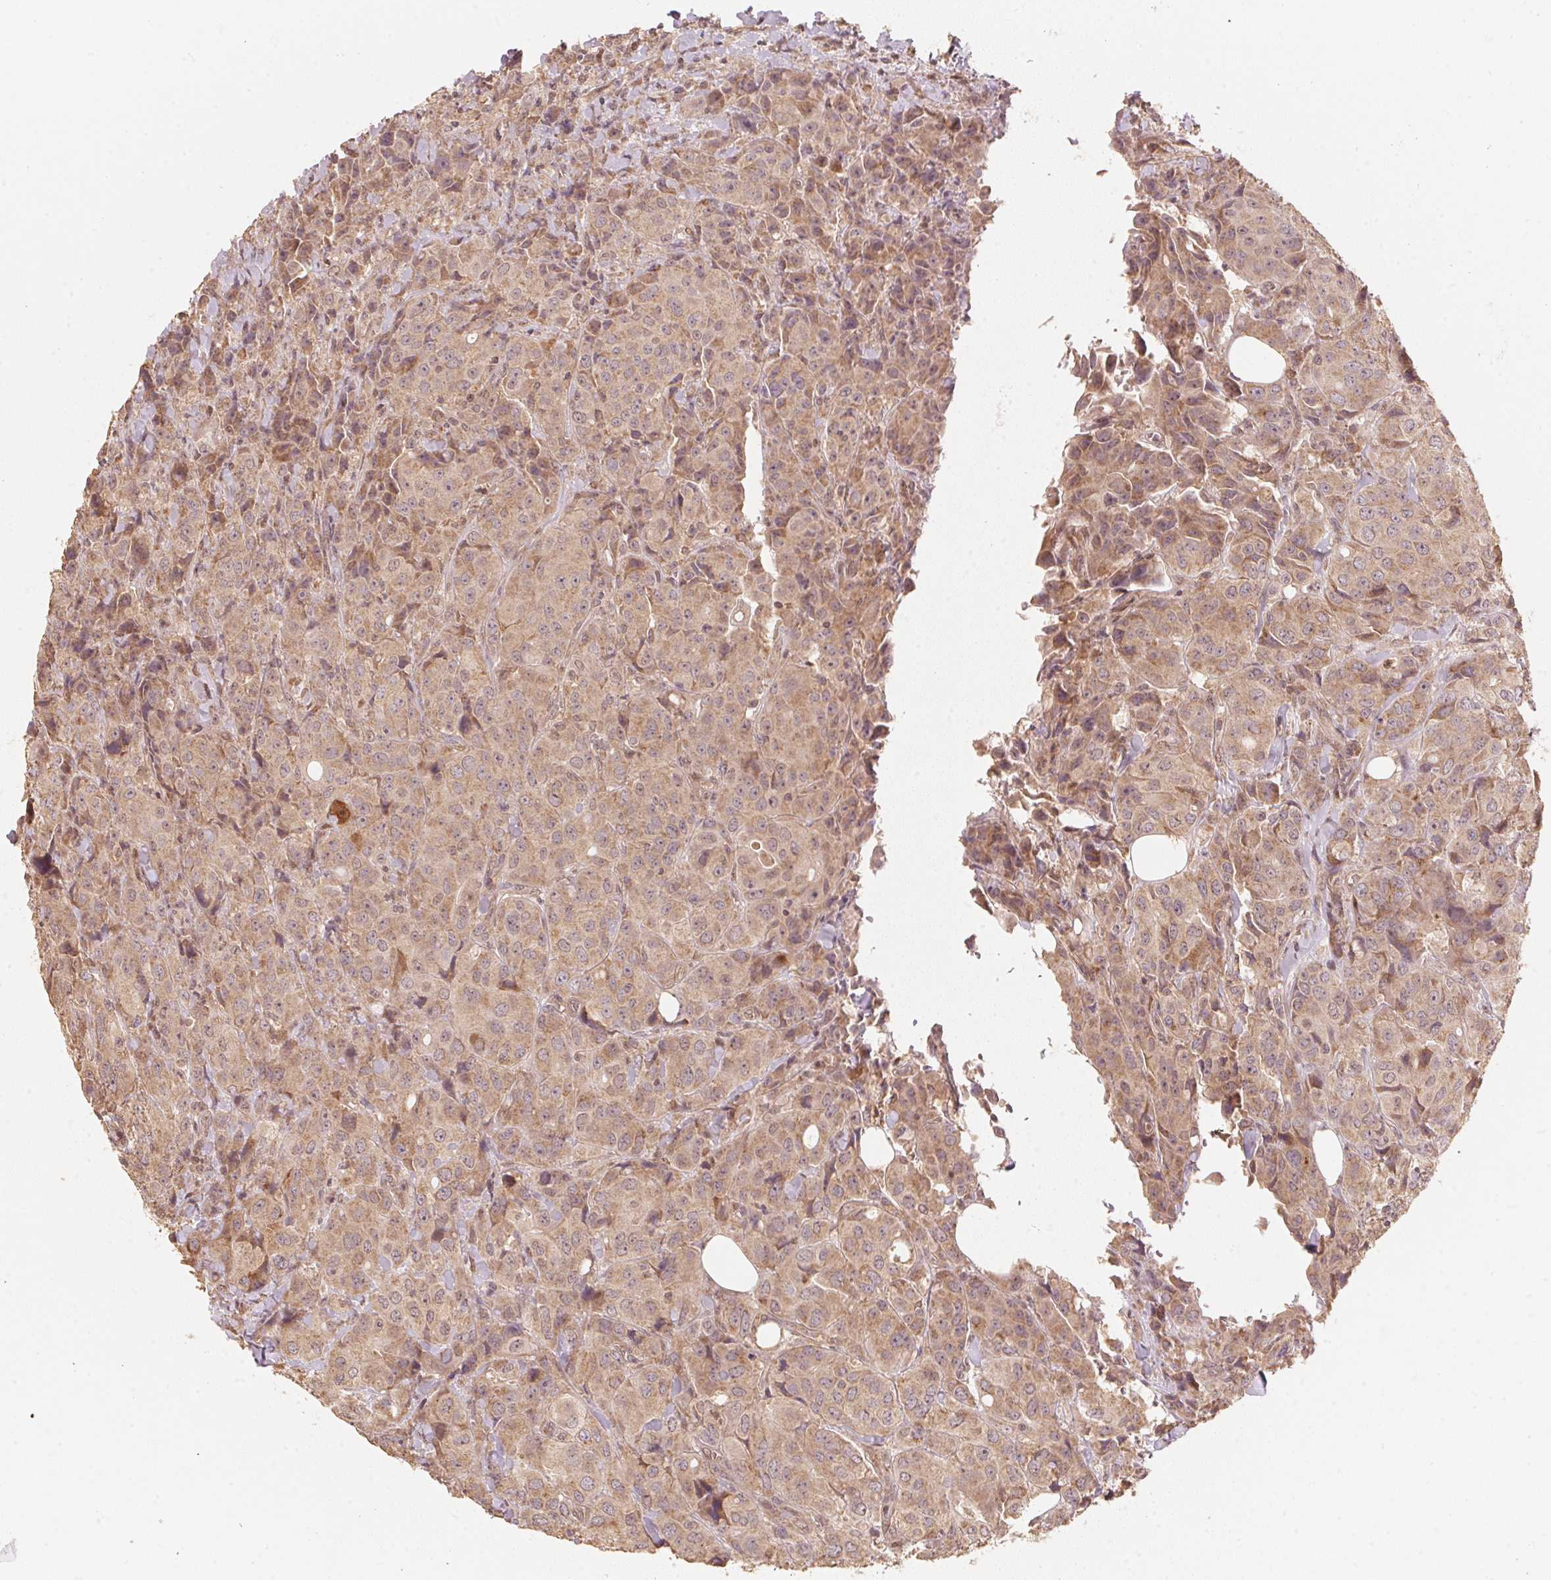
{"staining": {"intensity": "weak", "quantity": ">75%", "location": "cytoplasmic/membranous"}, "tissue": "breast cancer", "cell_type": "Tumor cells", "image_type": "cancer", "snomed": [{"axis": "morphology", "description": "Duct carcinoma"}, {"axis": "topography", "description": "Breast"}], "caption": "Immunohistochemistry of human breast cancer (invasive ductal carcinoma) shows low levels of weak cytoplasmic/membranous staining in approximately >75% of tumor cells.", "gene": "C2orf73", "patient": {"sex": "female", "age": 43}}